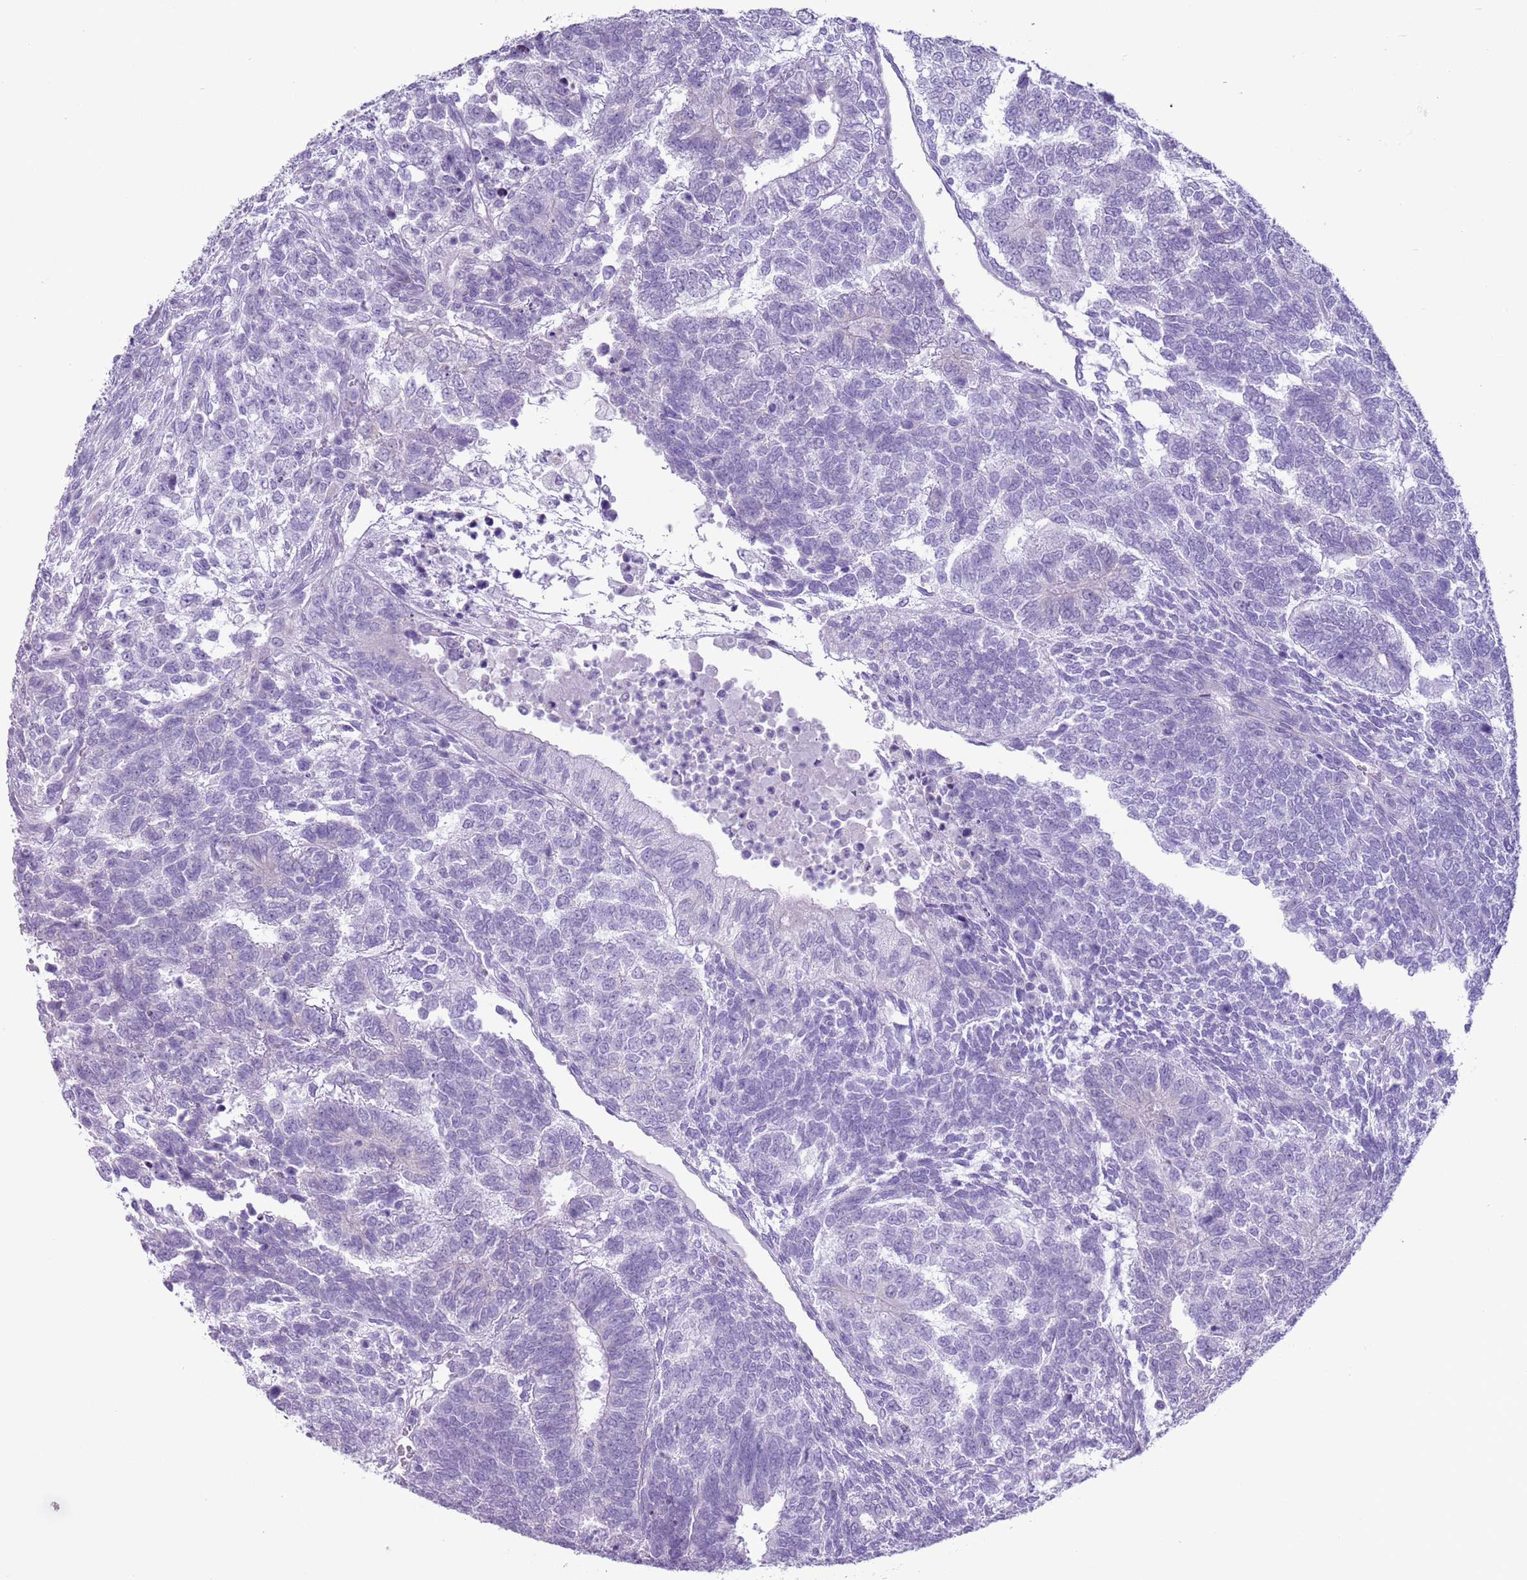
{"staining": {"intensity": "negative", "quantity": "none", "location": "none"}, "tissue": "testis cancer", "cell_type": "Tumor cells", "image_type": "cancer", "snomed": [{"axis": "morphology", "description": "Carcinoma, Embryonal, NOS"}, {"axis": "topography", "description": "Testis"}], "caption": "Immunohistochemistry histopathology image of neoplastic tissue: testis cancer stained with DAB displays no significant protein expression in tumor cells.", "gene": "HYOU1", "patient": {"sex": "male", "age": 23}}